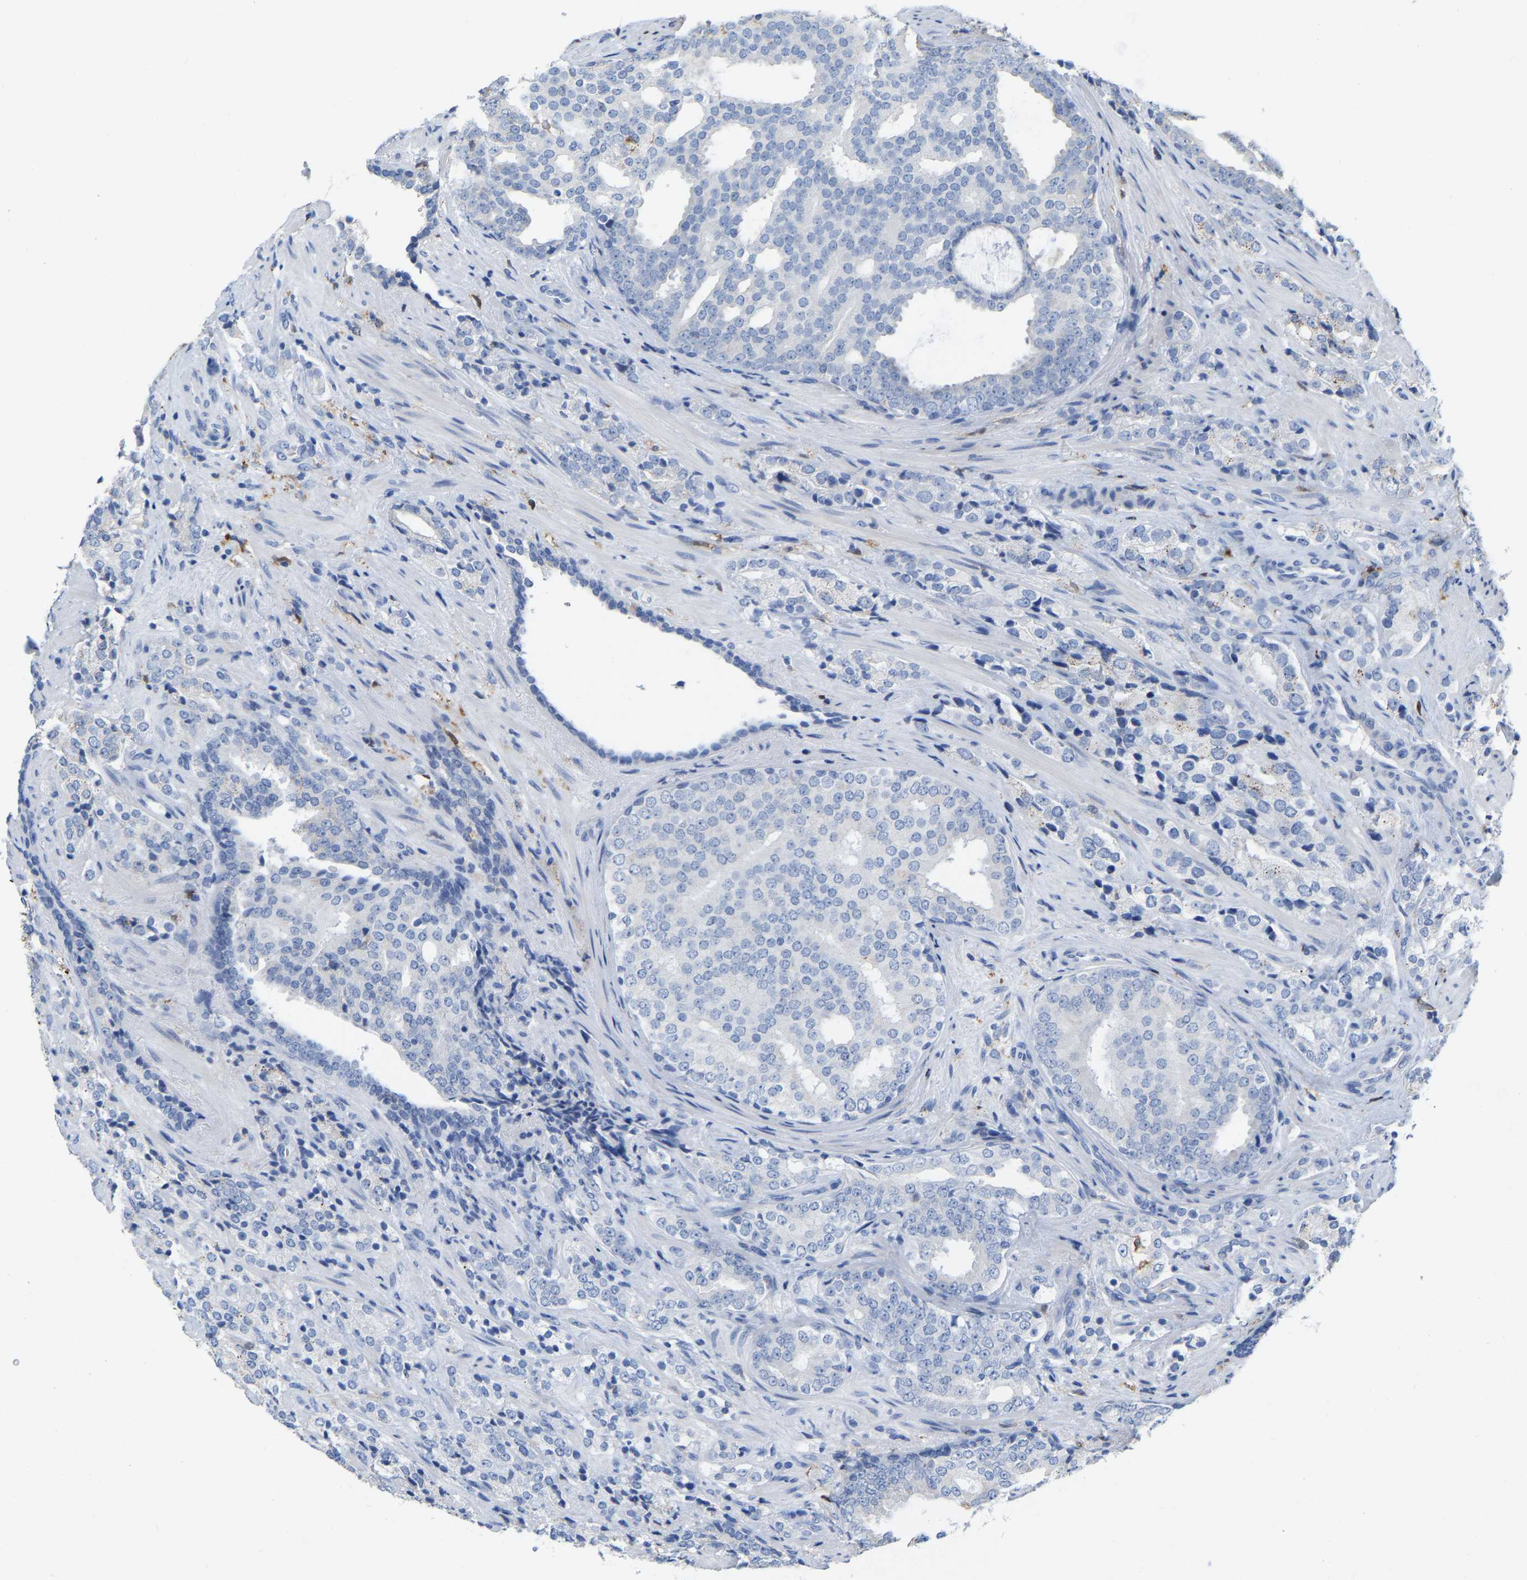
{"staining": {"intensity": "negative", "quantity": "none", "location": "none"}, "tissue": "prostate cancer", "cell_type": "Tumor cells", "image_type": "cancer", "snomed": [{"axis": "morphology", "description": "Adenocarcinoma, High grade"}, {"axis": "topography", "description": "Prostate"}], "caption": "Tumor cells are negative for brown protein staining in prostate cancer. (Stains: DAB (3,3'-diaminobenzidine) IHC with hematoxylin counter stain, Microscopy: brightfield microscopy at high magnification).", "gene": "ULBP2", "patient": {"sex": "male", "age": 71}}